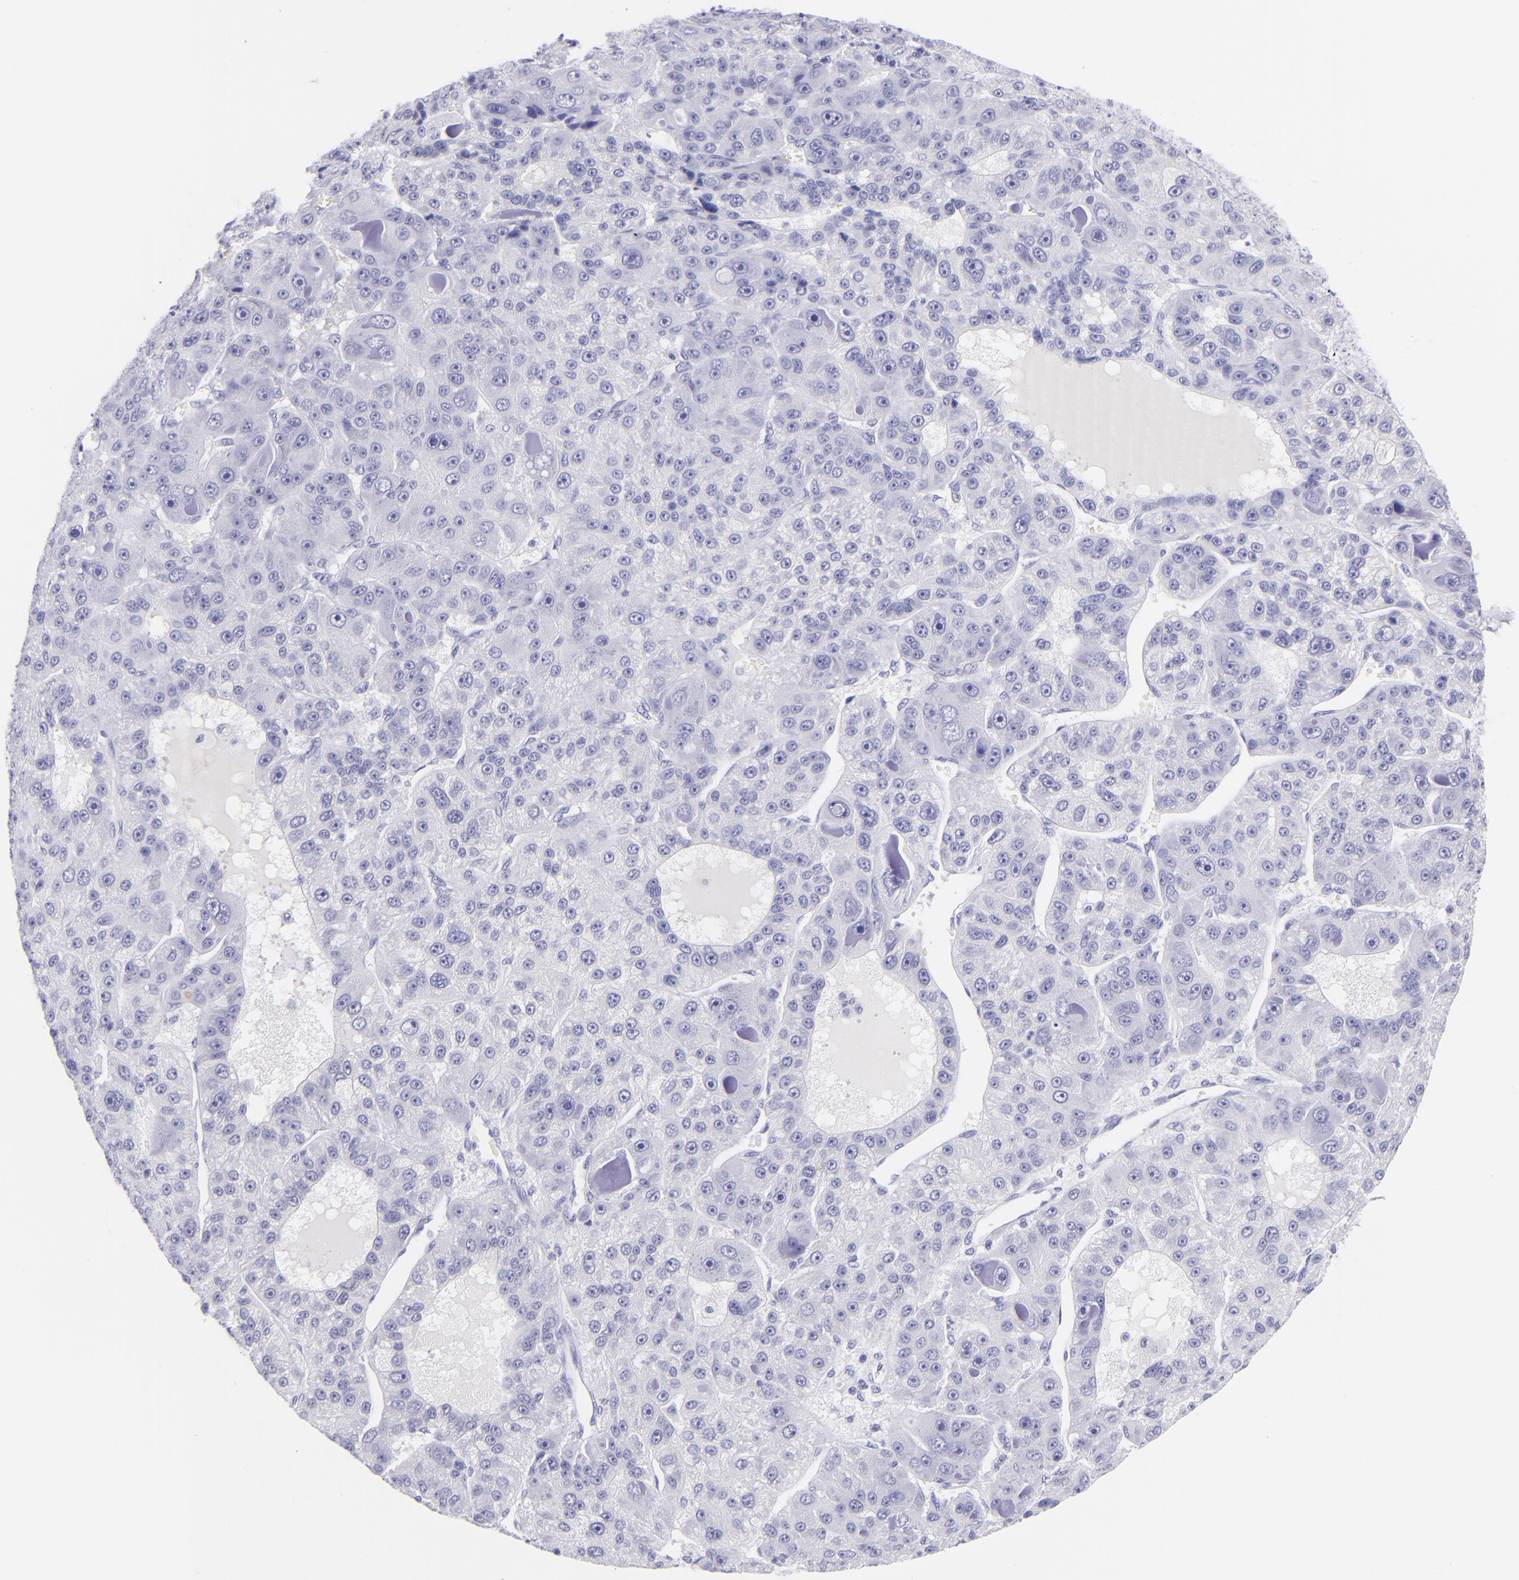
{"staining": {"intensity": "negative", "quantity": "none", "location": "none"}, "tissue": "liver cancer", "cell_type": "Tumor cells", "image_type": "cancer", "snomed": [{"axis": "morphology", "description": "Carcinoma, Hepatocellular, NOS"}, {"axis": "topography", "description": "Liver"}], "caption": "This is a image of immunohistochemistry staining of hepatocellular carcinoma (liver), which shows no positivity in tumor cells. (DAB IHC visualized using brightfield microscopy, high magnification).", "gene": "CNP", "patient": {"sex": "male", "age": 76}}